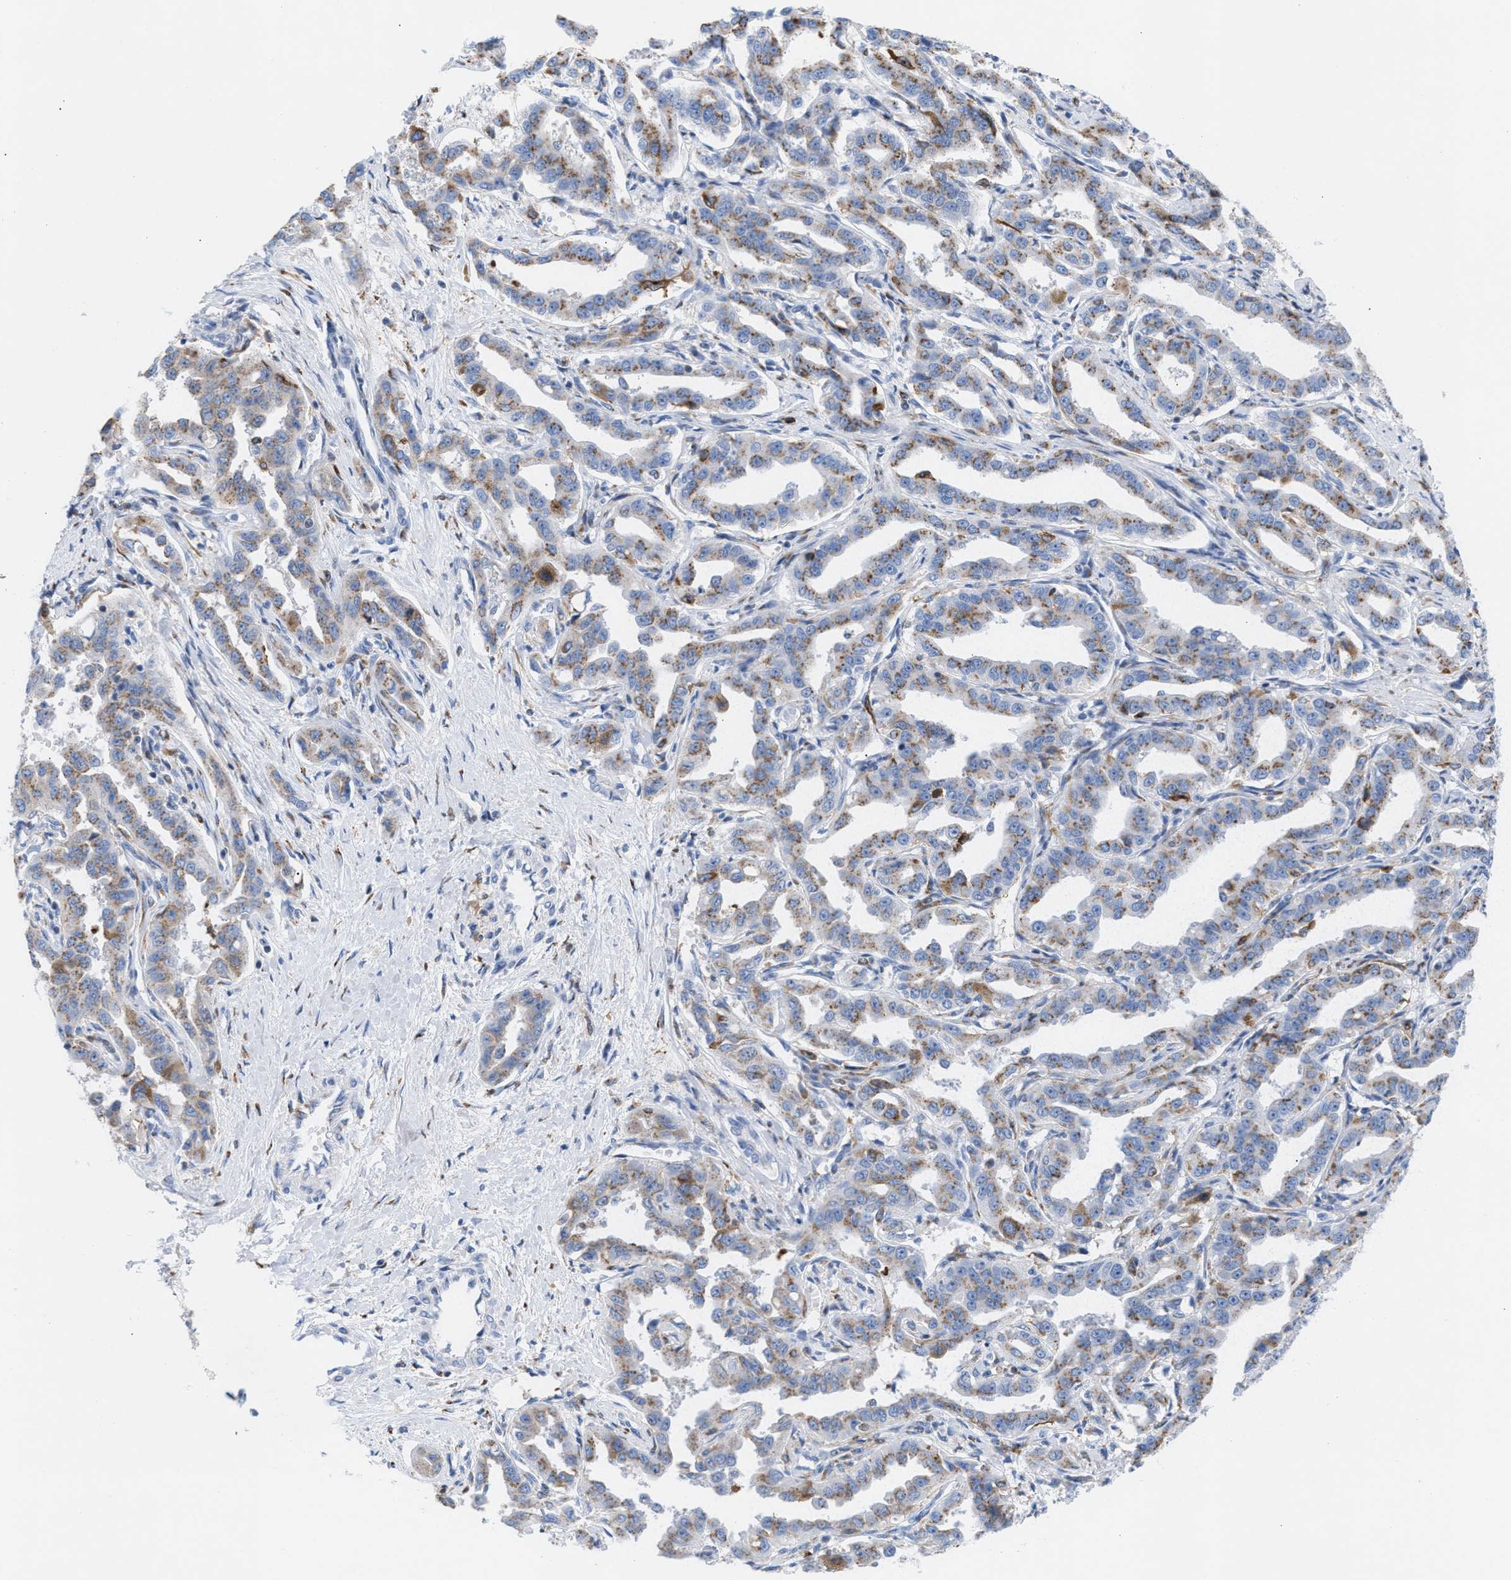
{"staining": {"intensity": "moderate", "quantity": ">75%", "location": "cytoplasmic/membranous"}, "tissue": "liver cancer", "cell_type": "Tumor cells", "image_type": "cancer", "snomed": [{"axis": "morphology", "description": "Cholangiocarcinoma"}, {"axis": "topography", "description": "Liver"}], "caption": "This image shows liver cholangiocarcinoma stained with IHC to label a protein in brown. The cytoplasmic/membranous of tumor cells show moderate positivity for the protein. Nuclei are counter-stained blue.", "gene": "TACC3", "patient": {"sex": "male", "age": 59}}